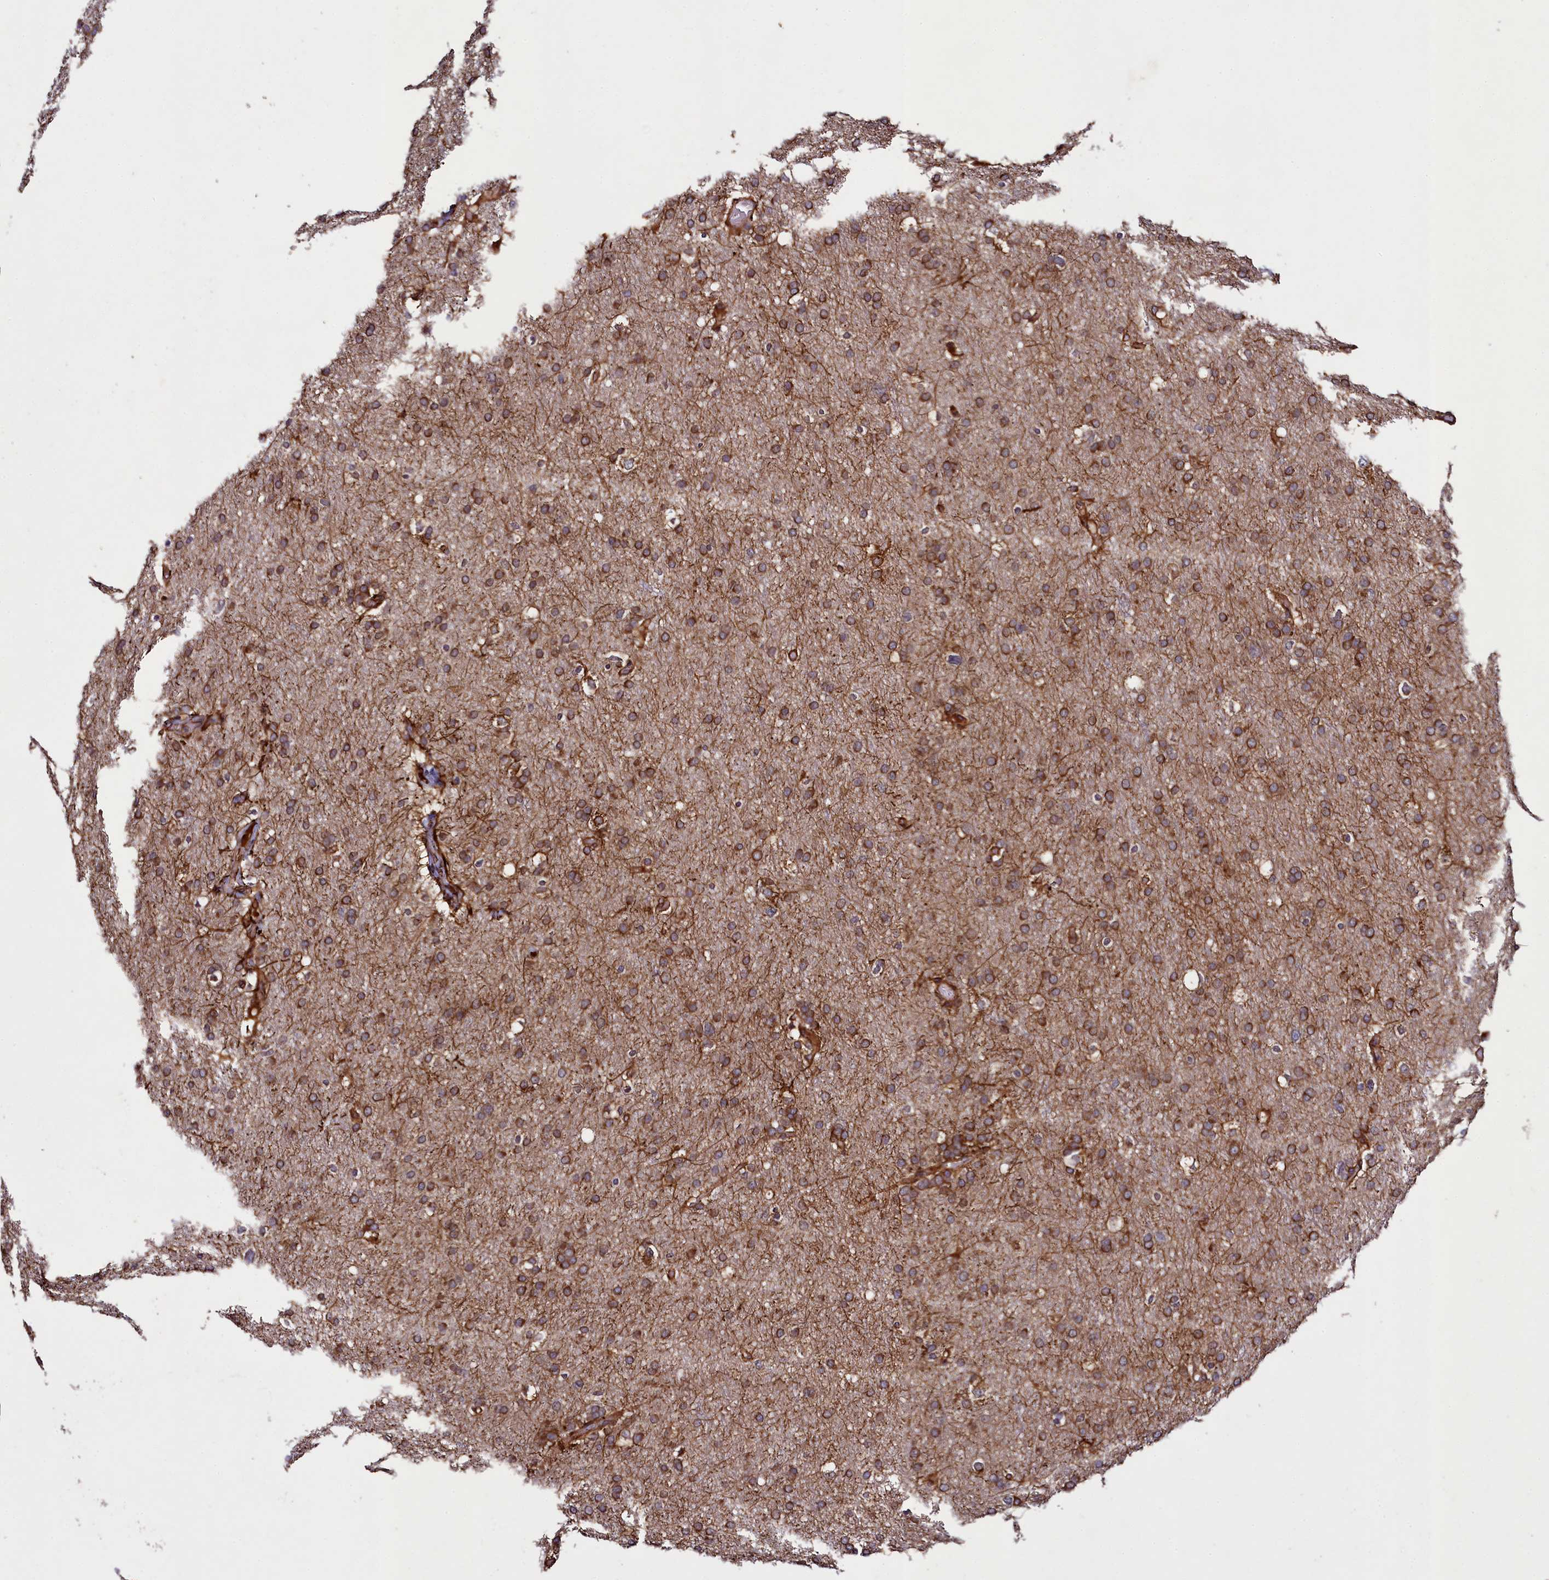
{"staining": {"intensity": "moderate", "quantity": ">75%", "location": "cytoplasmic/membranous"}, "tissue": "glioma", "cell_type": "Tumor cells", "image_type": "cancer", "snomed": [{"axis": "morphology", "description": "Glioma, malignant, High grade"}, {"axis": "topography", "description": "Cerebral cortex"}], "caption": "Immunohistochemistry (IHC) histopathology image of neoplastic tissue: human glioma stained using IHC reveals medium levels of moderate protein expression localized specifically in the cytoplasmic/membranous of tumor cells, appearing as a cytoplasmic/membranous brown color.", "gene": "CCDC102A", "patient": {"sex": "female", "age": 36}}